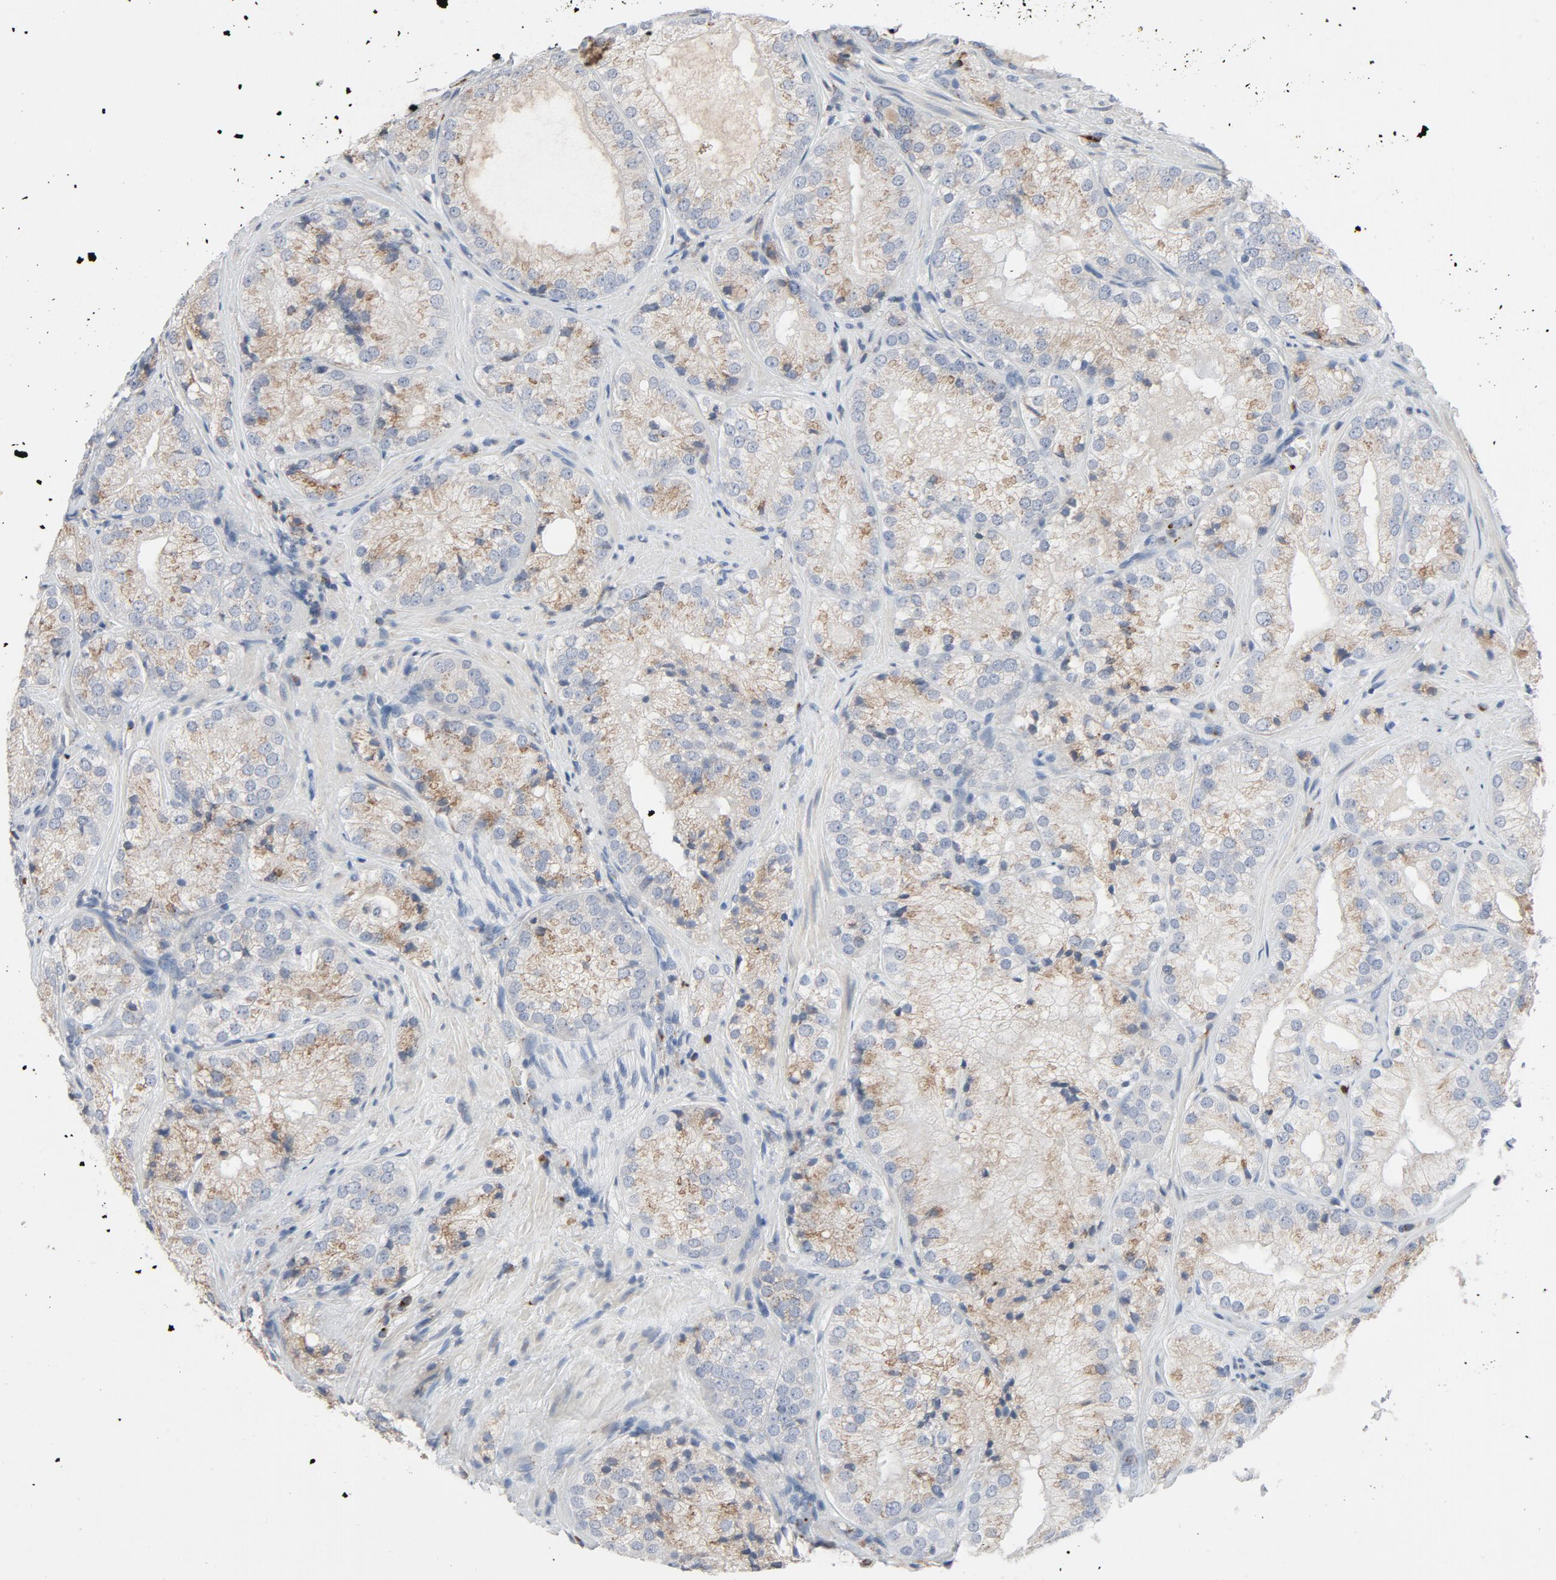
{"staining": {"intensity": "weak", "quantity": "25%-75%", "location": "cytoplasmic/membranous"}, "tissue": "prostate cancer", "cell_type": "Tumor cells", "image_type": "cancer", "snomed": [{"axis": "morphology", "description": "Adenocarcinoma, High grade"}, {"axis": "topography", "description": "Prostate"}], "caption": "Protein expression analysis of adenocarcinoma (high-grade) (prostate) reveals weak cytoplasmic/membranous positivity in about 25%-75% of tumor cells.", "gene": "LMAN2", "patient": {"sex": "male", "age": 58}}